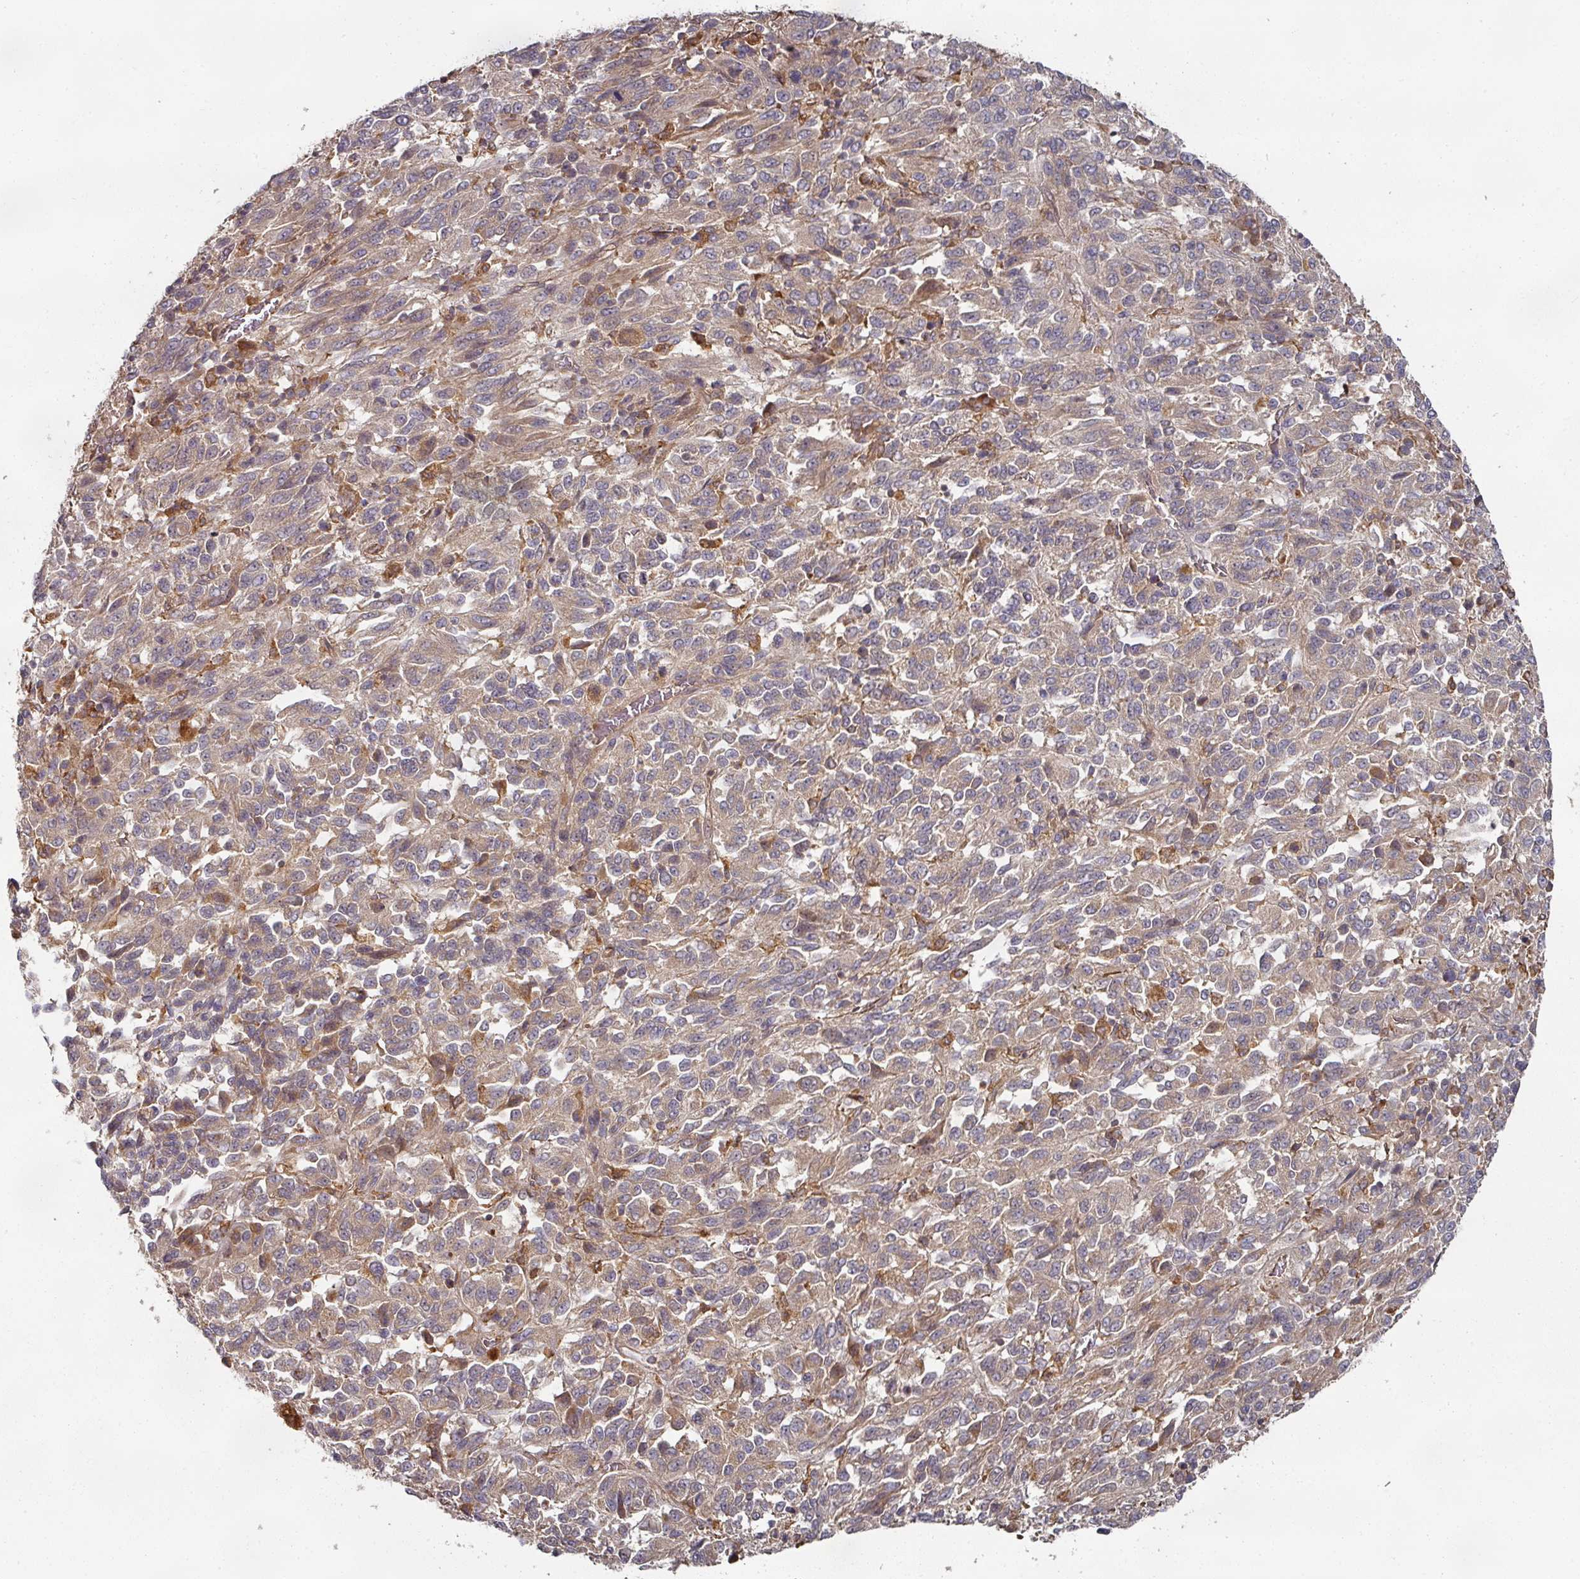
{"staining": {"intensity": "weak", "quantity": ">75%", "location": "cytoplasmic/membranous"}, "tissue": "melanoma", "cell_type": "Tumor cells", "image_type": "cancer", "snomed": [{"axis": "morphology", "description": "Malignant melanoma, Metastatic site"}, {"axis": "topography", "description": "Lung"}], "caption": "The micrograph reveals staining of melanoma, revealing weak cytoplasmic/membranous protein expression (brown color) within tumor cells. The staining was performed using DAB, with brown indicating positive protein expression. Nuclei are stained blue with hematoxylin.", "gene": "CEP95", "patient": {"sex": "male", "age": 64}}